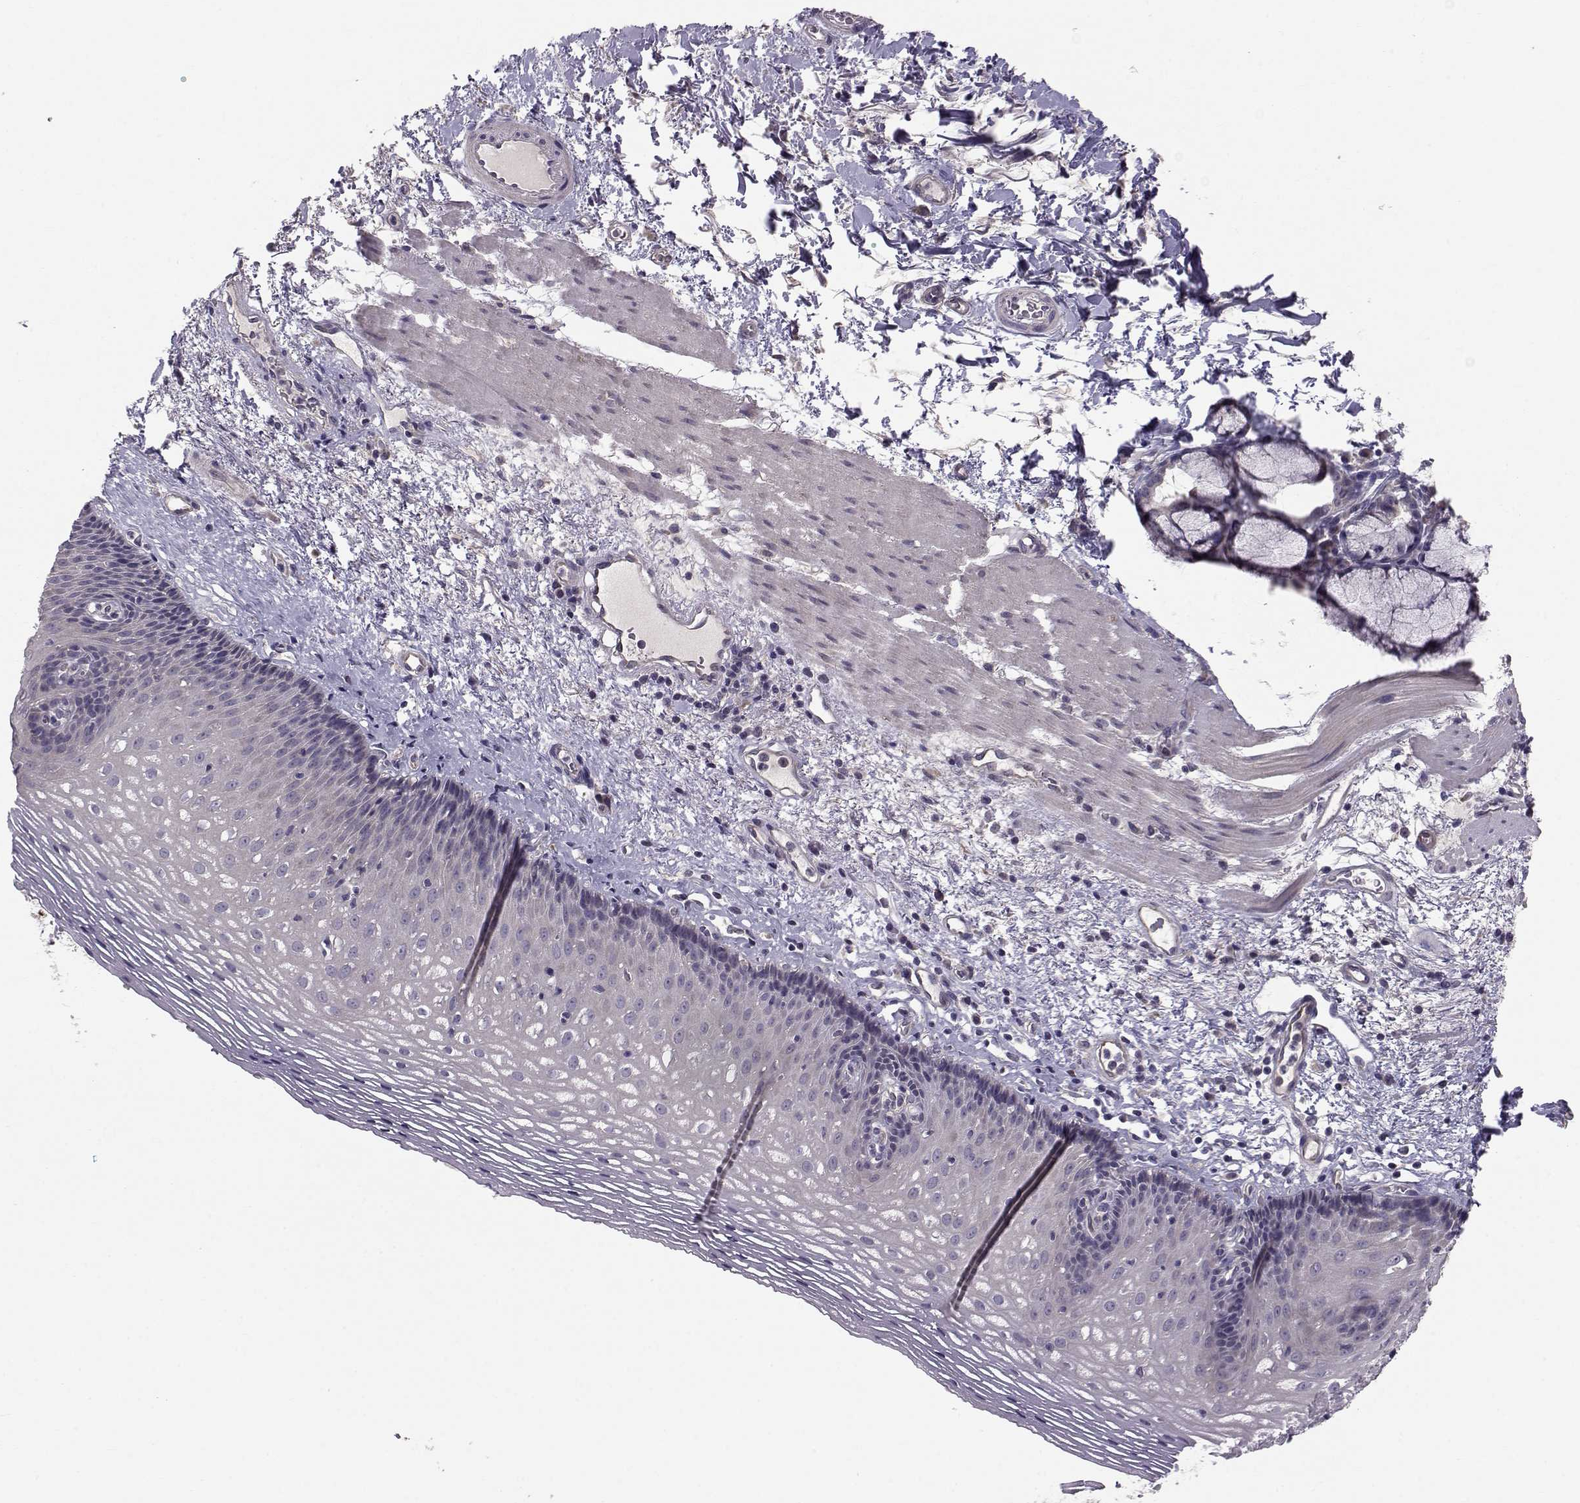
{"staining": {"intensity": "negative", "quantity": "none", "location": "none"}, "tissue": "esophagus", "cell_type": "Squamous epithelial cells", "image_type": "normal", "snomed": [{"axis": "morphology", "description": "Normal tissue, NOS"}, {"axis": "topography", "description": "Esophagus"}], "caption": "Squamous epithelial cells are negative for brown protein staining in unremarkable esophagus.", "gene": "PEX5L", "patient": {"sex": "male", "age": 76}}